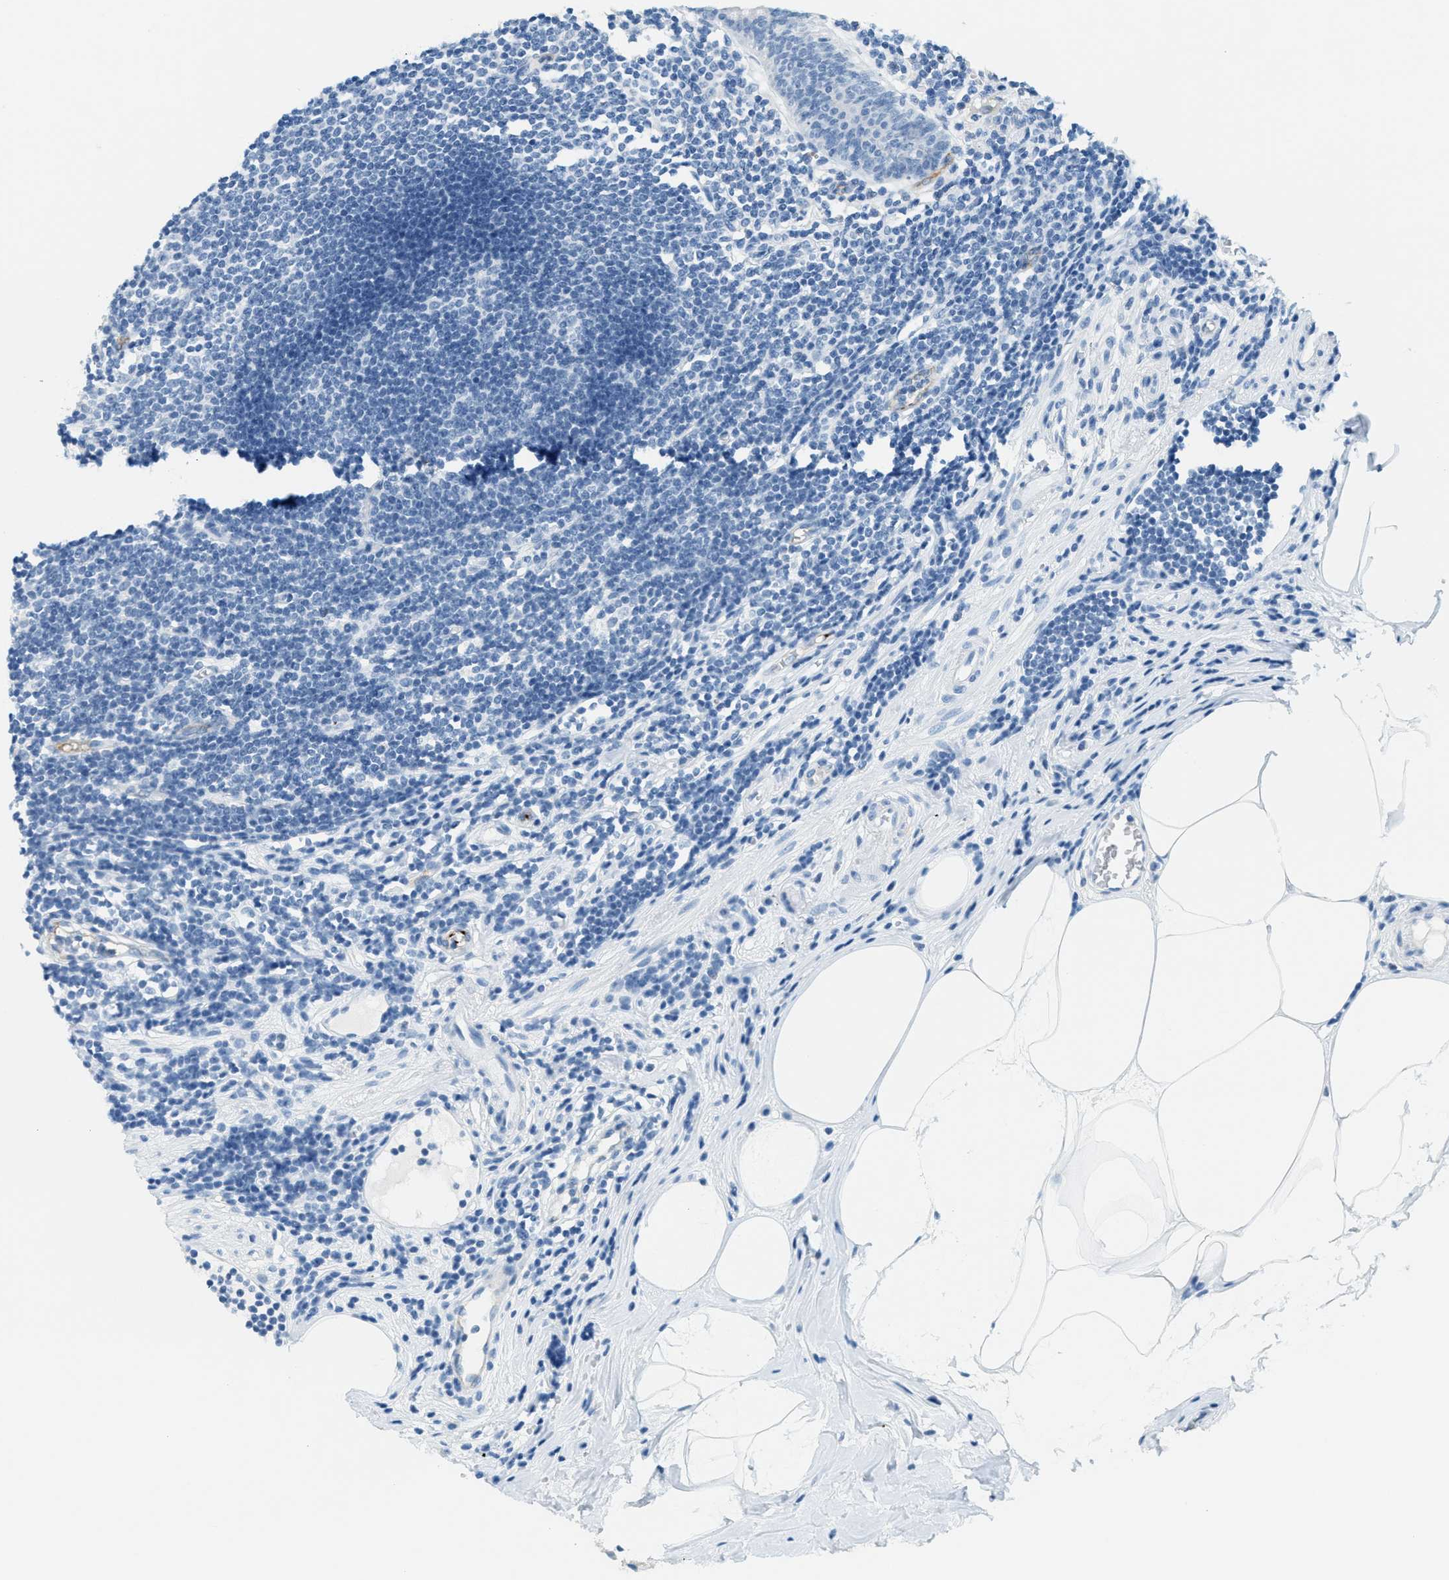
{"staining": {"intensity": "negative", "quantity": "none", "location": "none"}, "tissue": "appendix", "cell_type": "Glandular cells", "image_type": "normal", "snomed": [{"axis": "morphology", "description": "Normal tissue, NOS"}, {"axis": "topography", "description": "Appendix"}], "caption": "Immunohistochemical staining of normal appendix reveals no significant positivity in glandular cells.", "gene": "PPBP", "patient": {"sex": "female", "age": 50}}